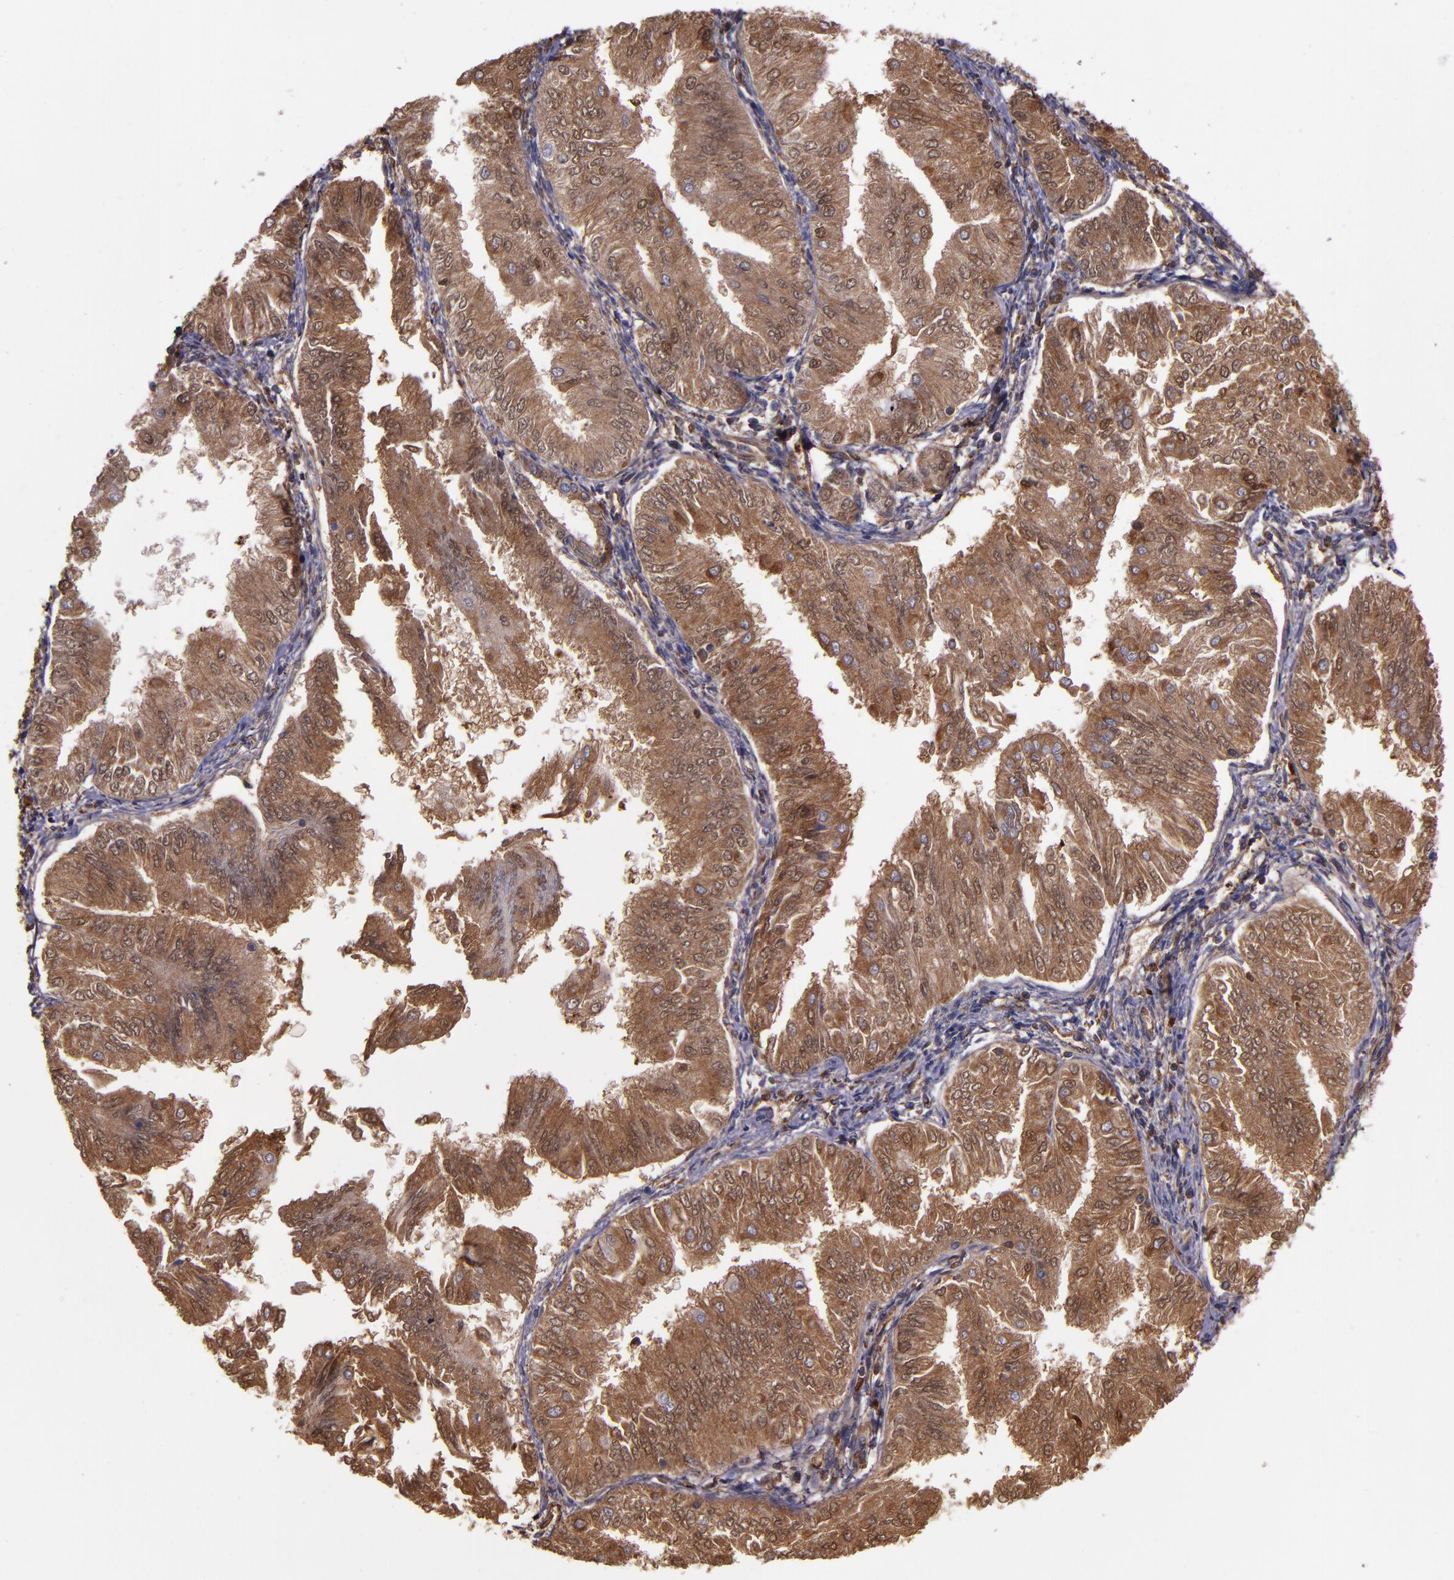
{"staining": {"intensity": "moderate", "quantity": ">75%", "location": "cytoplasmic/membranous,nuclear"}, "tissue": "endometrial cancer", "cell_type": "Tumor cells", "image_type": "cancer", "snomed": [{"axis": "morphology", "description": "Adenocarcinoma, NOS"}, {"axis": "topography", "description": "Endometrium"}], "caption": "Adenocarcinoma (endometrial) stained with DAB (3,3'-diaminobenzidine) immunohistochemistry reveals medium levels of moderate cytoplasmic/membranous and nuclear staining in about >75% of tumor cells. (IHC, brightfield microscopy, high magnification).", "gene": "A2M", "patient": {"sex": "female", "age": 53}}